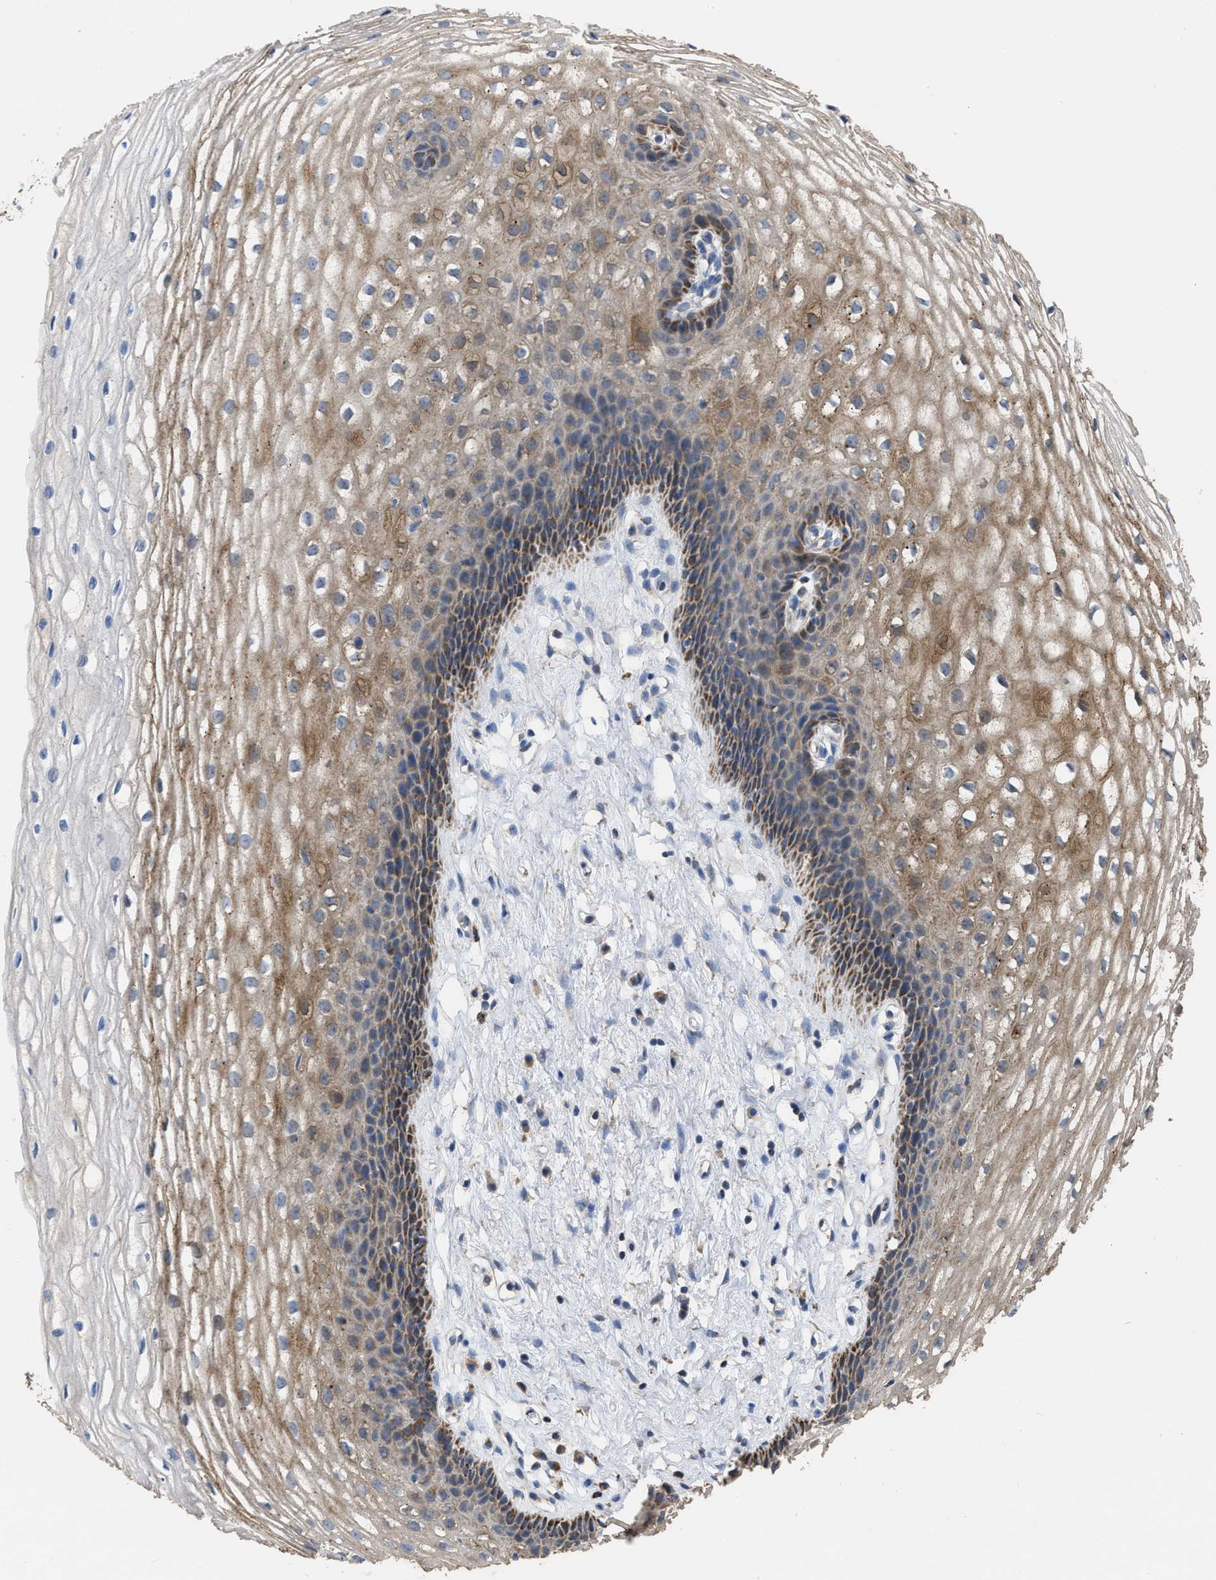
{"staining": {"intensity": "moderate", "quantity": ">75%", "location": "cytoplasmic/membranous"}, "tissue": "cervix", "cell_type": "Glandular cells", "image_type": "normal", "snomed": [{"axis": "morphology", "description": "Normal tissue, NOS"}, {"axis": "topography", "description": "Cervix"}], "caption": "Cervix stained with a brown dye exhibits moderate cytoplasmic/membranous positive staining in approximately >75% of glandular cells.", "gene": "AK2", "patient": {"sex": "female", "age": 77}}